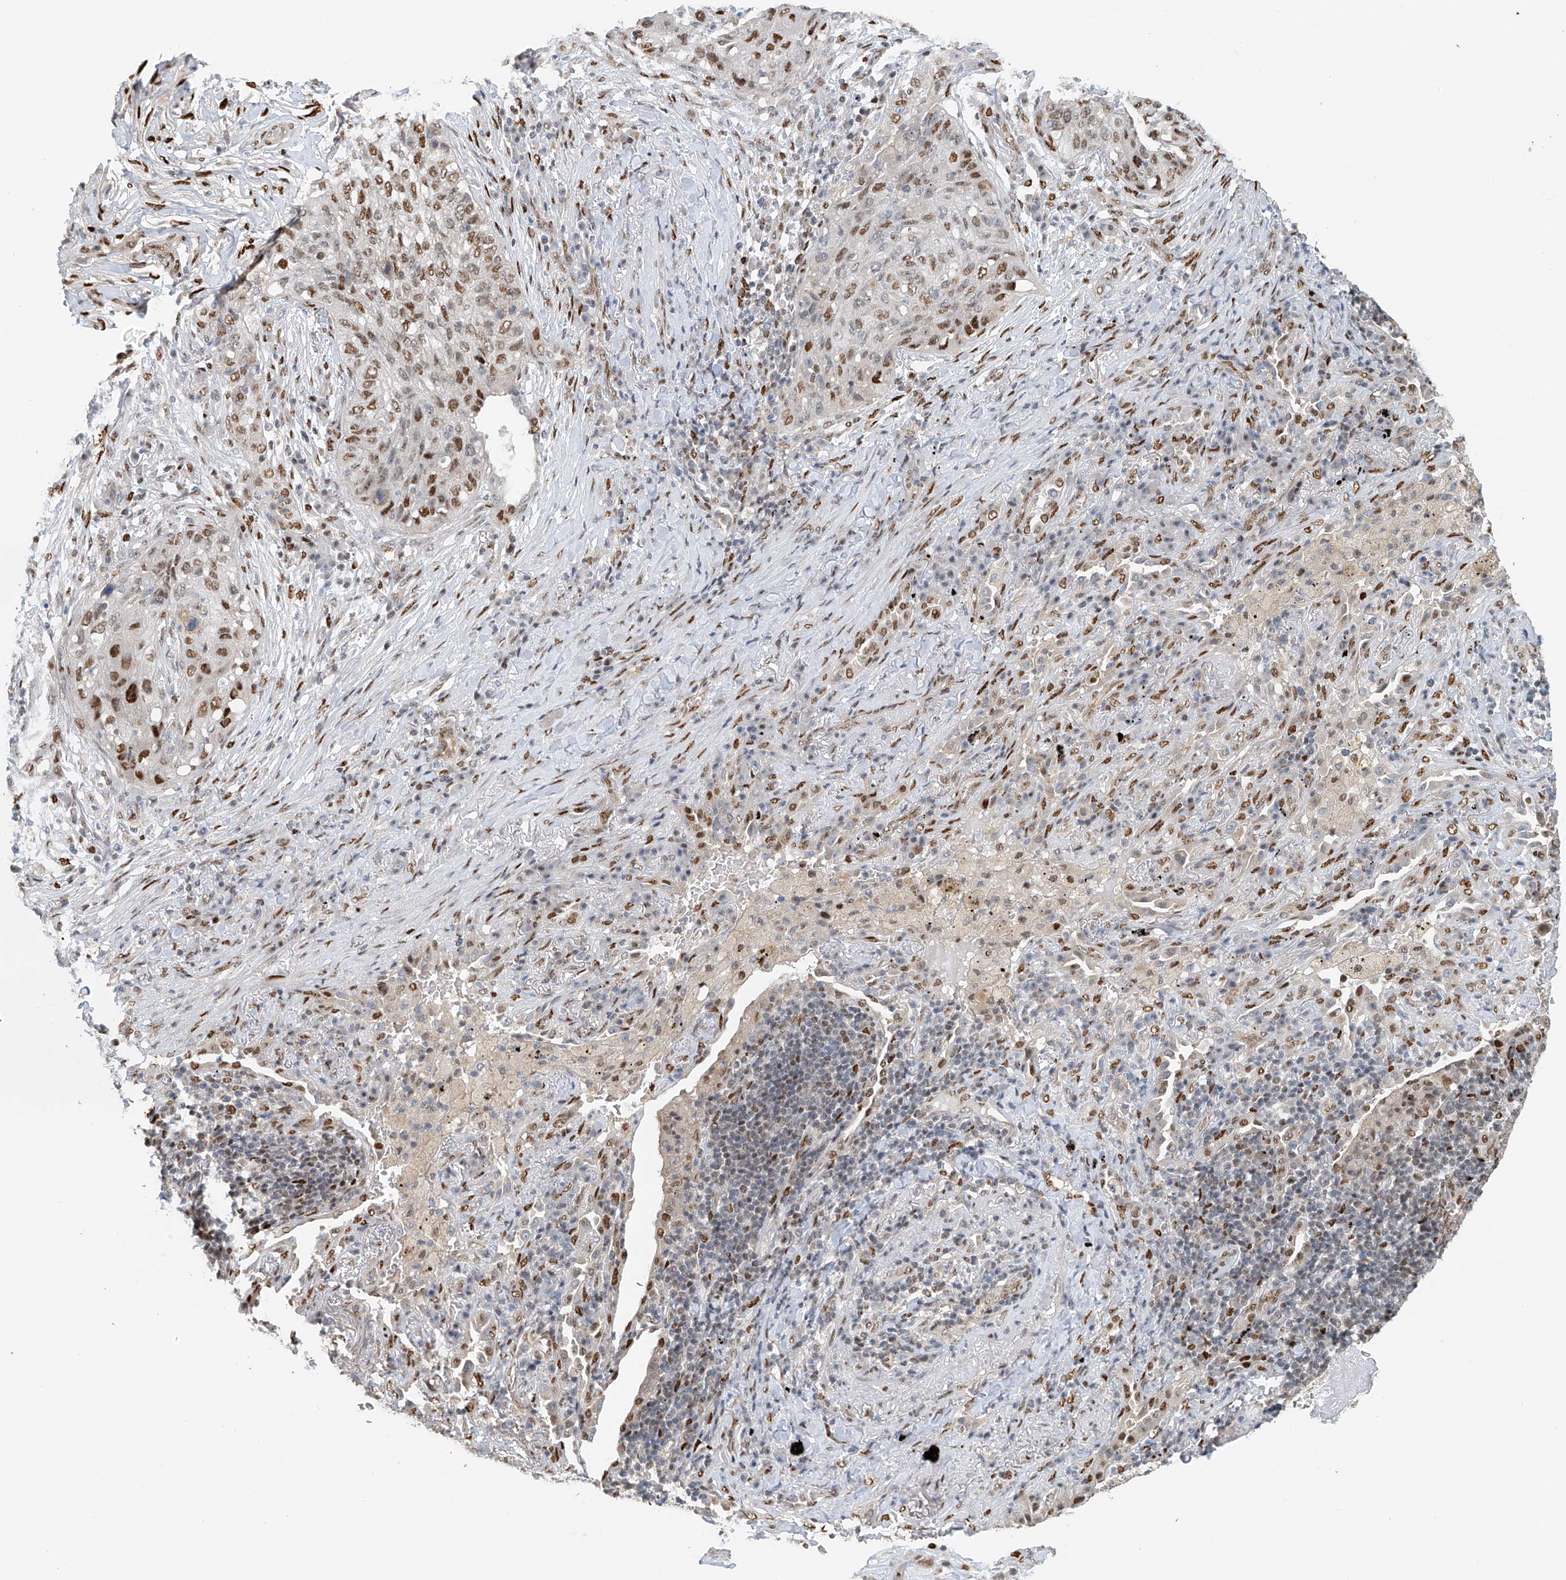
{"staining": {"intensity": "strong", "quantity": "25%-75%", "location": "nuclear"}, "tissue": "lung cancer", "cell_type": "Tumor cells", "image_type": "cancer", "snomed": [{"axis": "morphology", "description": "Squamous cell carcinoma, NOS"}, {"axis": "topography", "description": "Lung"}], "caption": "Immunohistochemical staining of human squamous cell carcinoma (lung) shows strong nuclear protein staining in about 25%-75% of tumor cells.", "gene": "ZNF514", "patient": {"sex": "female", "age": 63}}